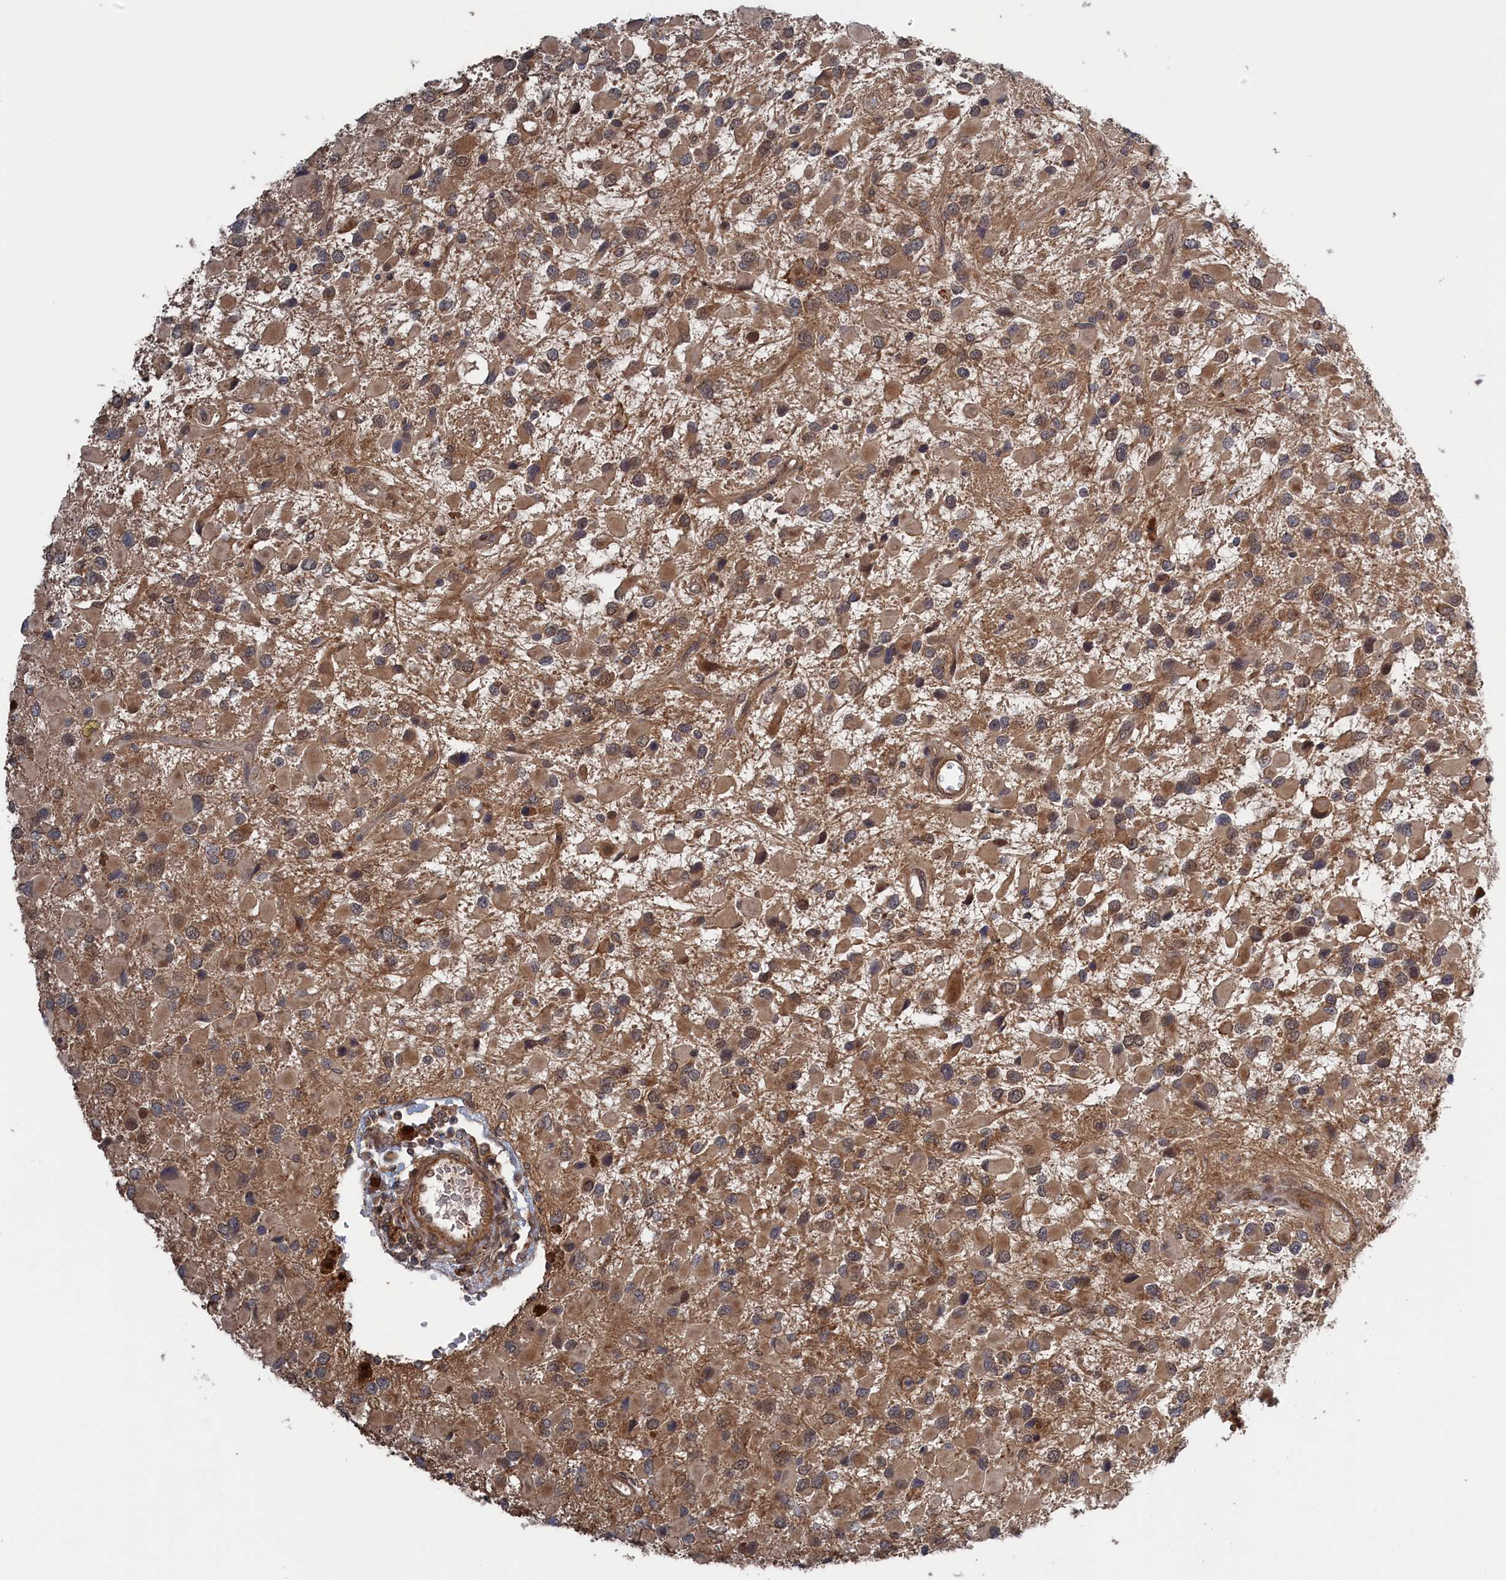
{"staining": {"intensity": "moderate", "quantity": ">75%", "location": "cytoplasmic/membranous"}, "tissue": "glioma", "cell_type": "Tumor cells", "image_type": "cancer", "snomed": [{"axis": "morphology", "description": "Glioma, malignant, High grade"}, {"axis": "topography", "description": "Brain"}], "caption": "Moderate cytoplasmic/membranous staining for a protein is present in about >75% of tumor cells of glioma using immunohistochemistry.", "gene": "ELOVL6", "patient": {"sex": "male", "age": 53}}